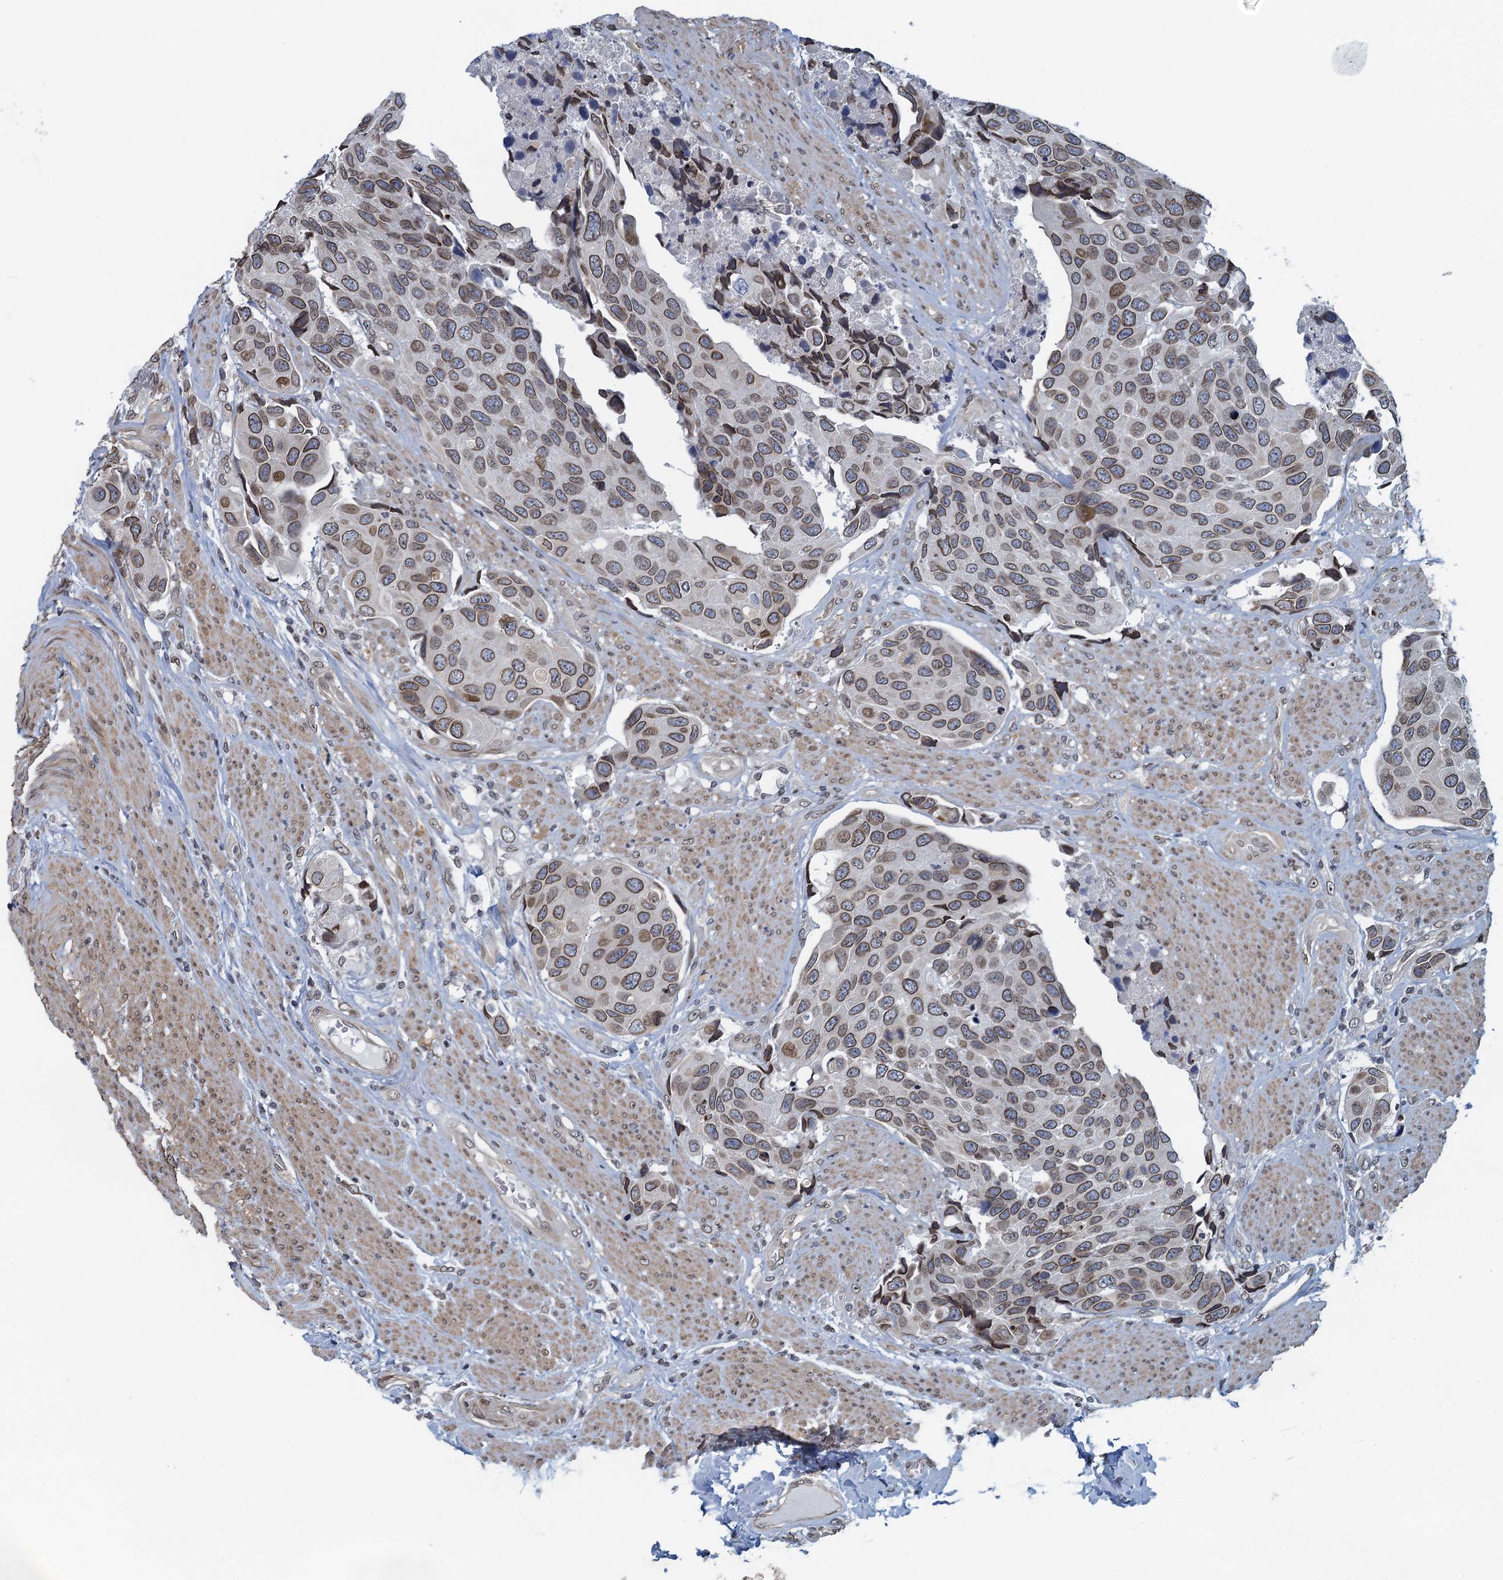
{"staining": {"intensity": "moderate", "quantity": ">75%", "location": "cytoplasmic/membranous,nuclear"}, "tissue": "urothelial cancer", "cell_type": "Tumor cells", "image_type": "cancer", "snomed": [{"axis": "morphology", "description": "Urothelial carcinoma, High grade"}, {"axis": "topography", "description": "Urinary bladder"}], "caption": "There is medium levels of moderate cytoplasmic/membranous and nuclear expression in tumor cells of high-grade urothelial carcinoma, as demonstrated by immunohistochemical staining (brown color).", "gene": "CCDC34", "patient": {"sex": "male", "age": 74}}